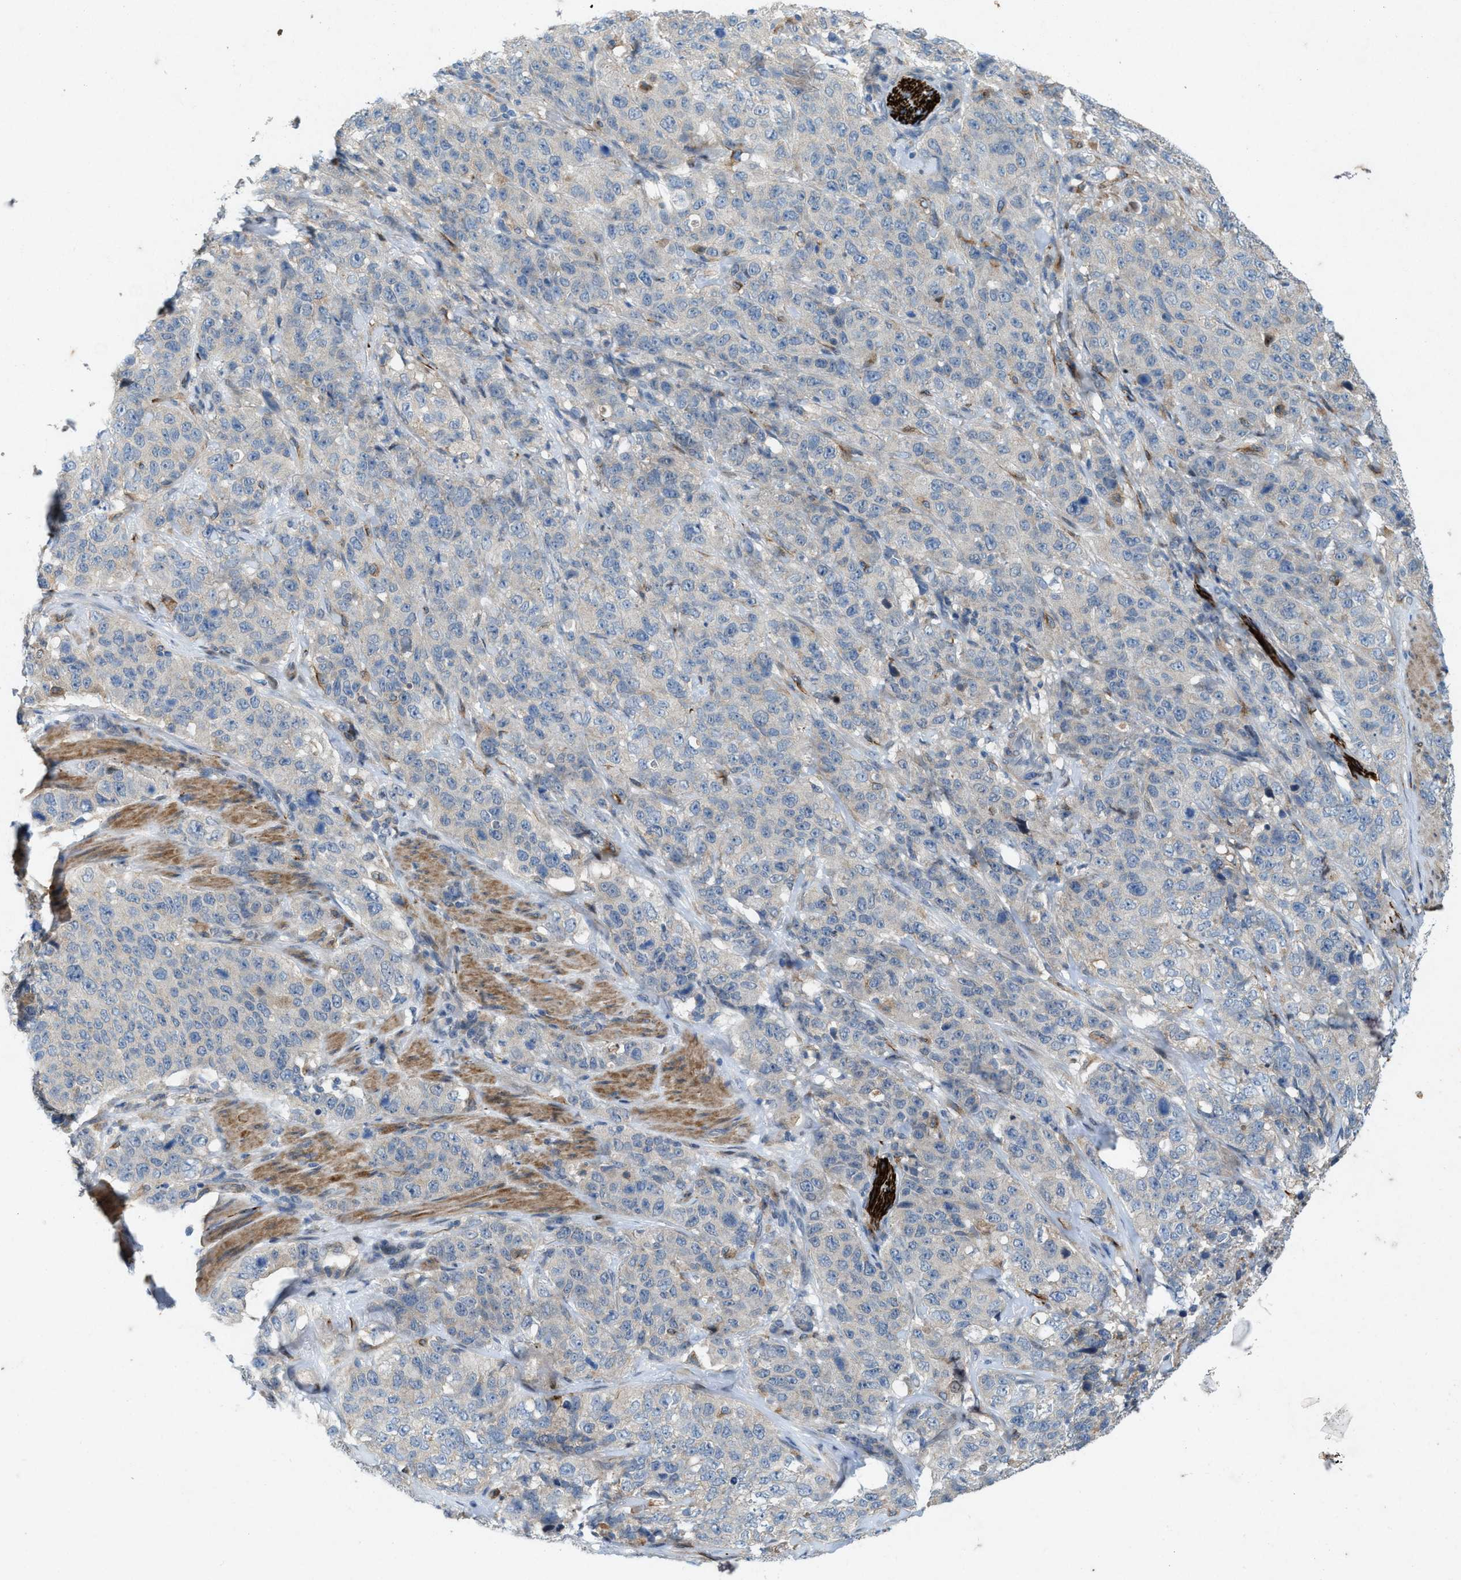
{"staining": {"intensity": "negative", "quantity": "none", "location": "none"}, "tissue": "stomach cancer", "cell_type": "Tumor cells", "image_type": "cancer", "snomed": [{"axis": "morphology", "description": "Adenocarcinoma, NOS"}, {"axis": "topography", "description": "Stomach"}], "caption": "This is an IHC image of stomach adenocarcinoma. There is no expression in tumor cells.", "gene": "URGCP", "patient": {"sex": "male", "age": 48}}